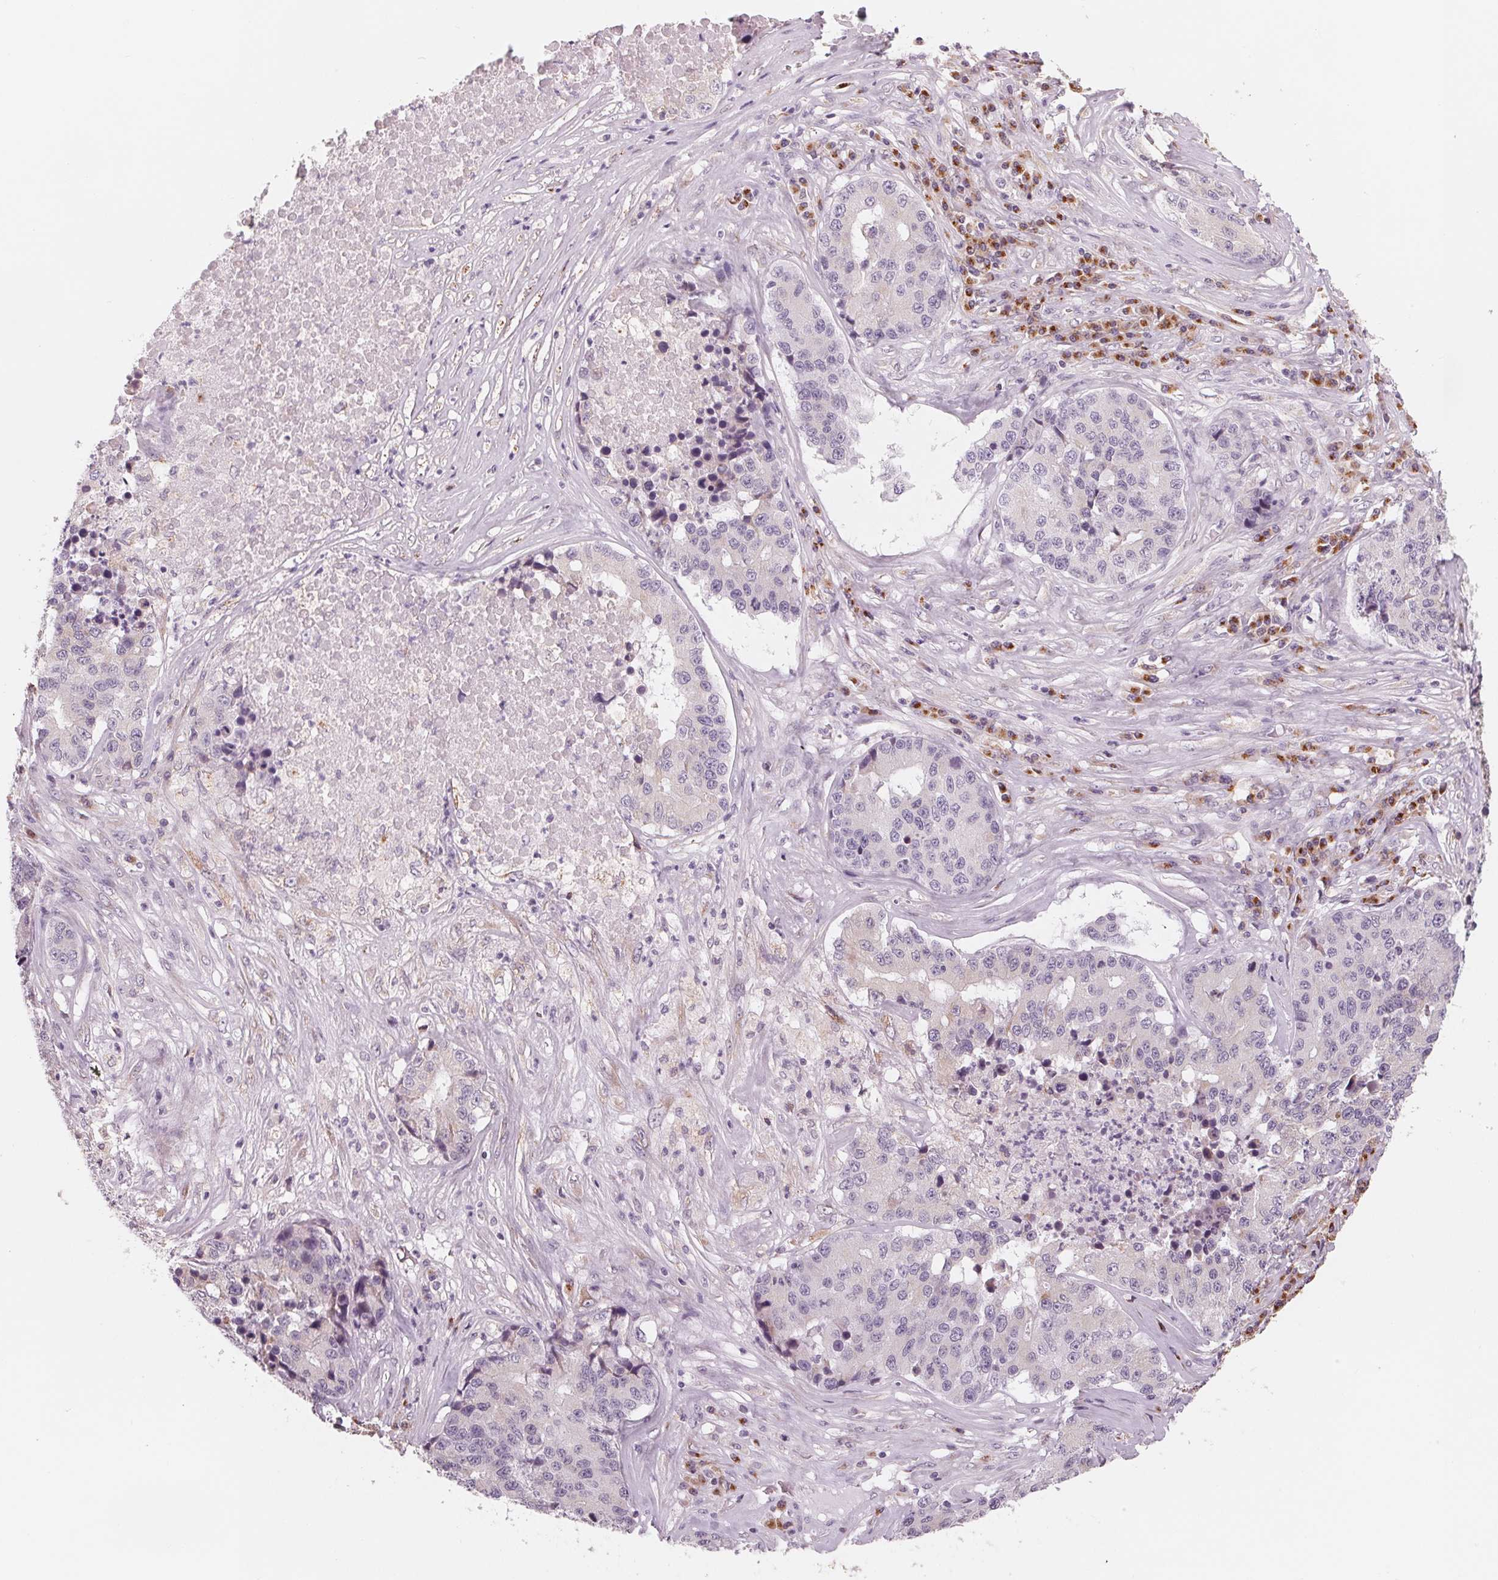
{"staining": {"intensity": "negative", "quantity": "none", "location": "none"}, "tissue": "stomach cancer", "cell_type": "Tumor cells", "image_type": "cancer", "snomed": [{"axis": "morphology", "description": "Adenocarcinoma, NOS"}, {"axis": "topography", "description": "Stomach"}], "caption": "The IHC image has no significant staining in tumor cells of stomach cancer tissue.", "gene": "IL9R", "patient": {"sex": "male", "age": 71}}